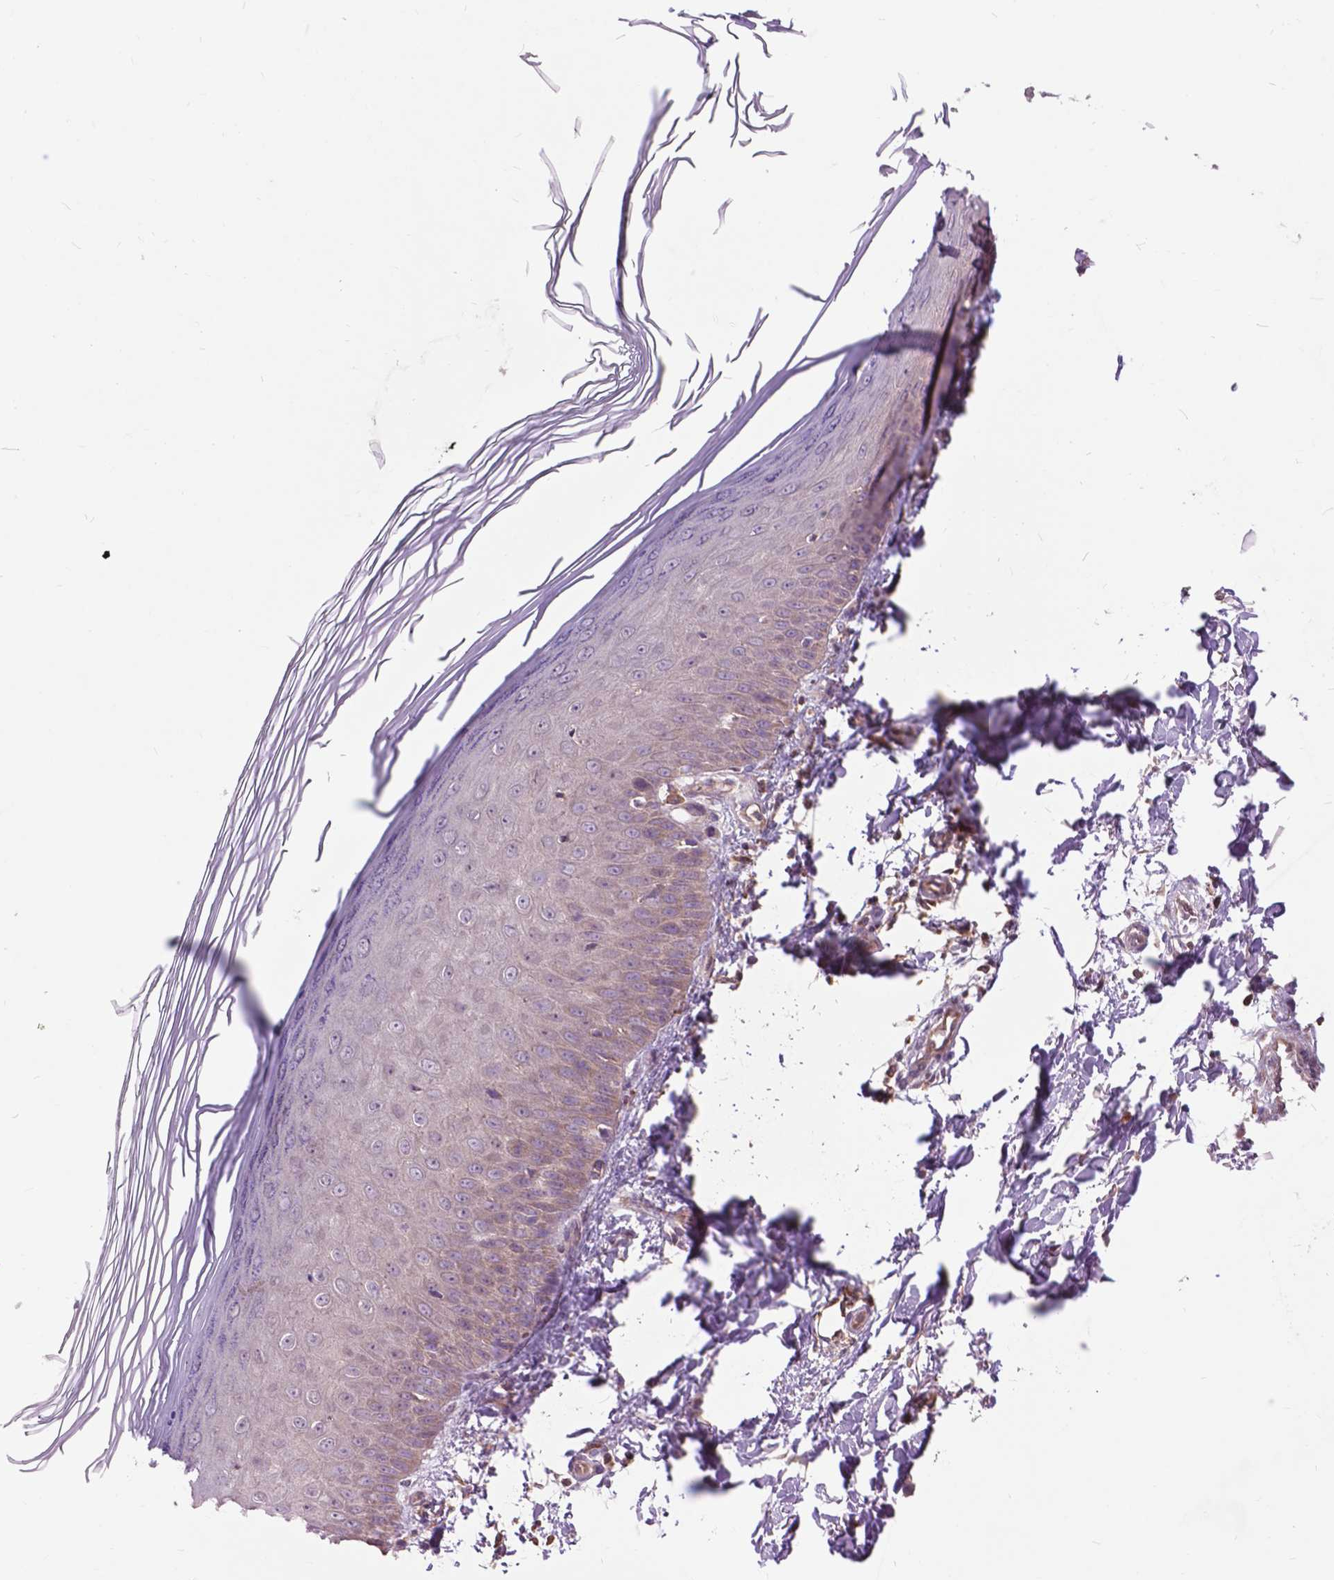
{"staining": {"intensity": "moderate", "quantity": ">75%", "location": "cytoplasmic/membranous"}, "tissue": "skin", "cell_type": "Fibroblasts", "image_type": "normal", "snomed": [{"axis": "morphology", "description": "Normal tissue, NOS"}, {"axis": "topography", "description": "Skin"}], "caption": "Fibroblasts exhibit moderate cytoplasmic/membranous positivity in about >75% of cells in benign skin.", "gene": "ARAF", "patient": {"sex": "female", "age": 62}}